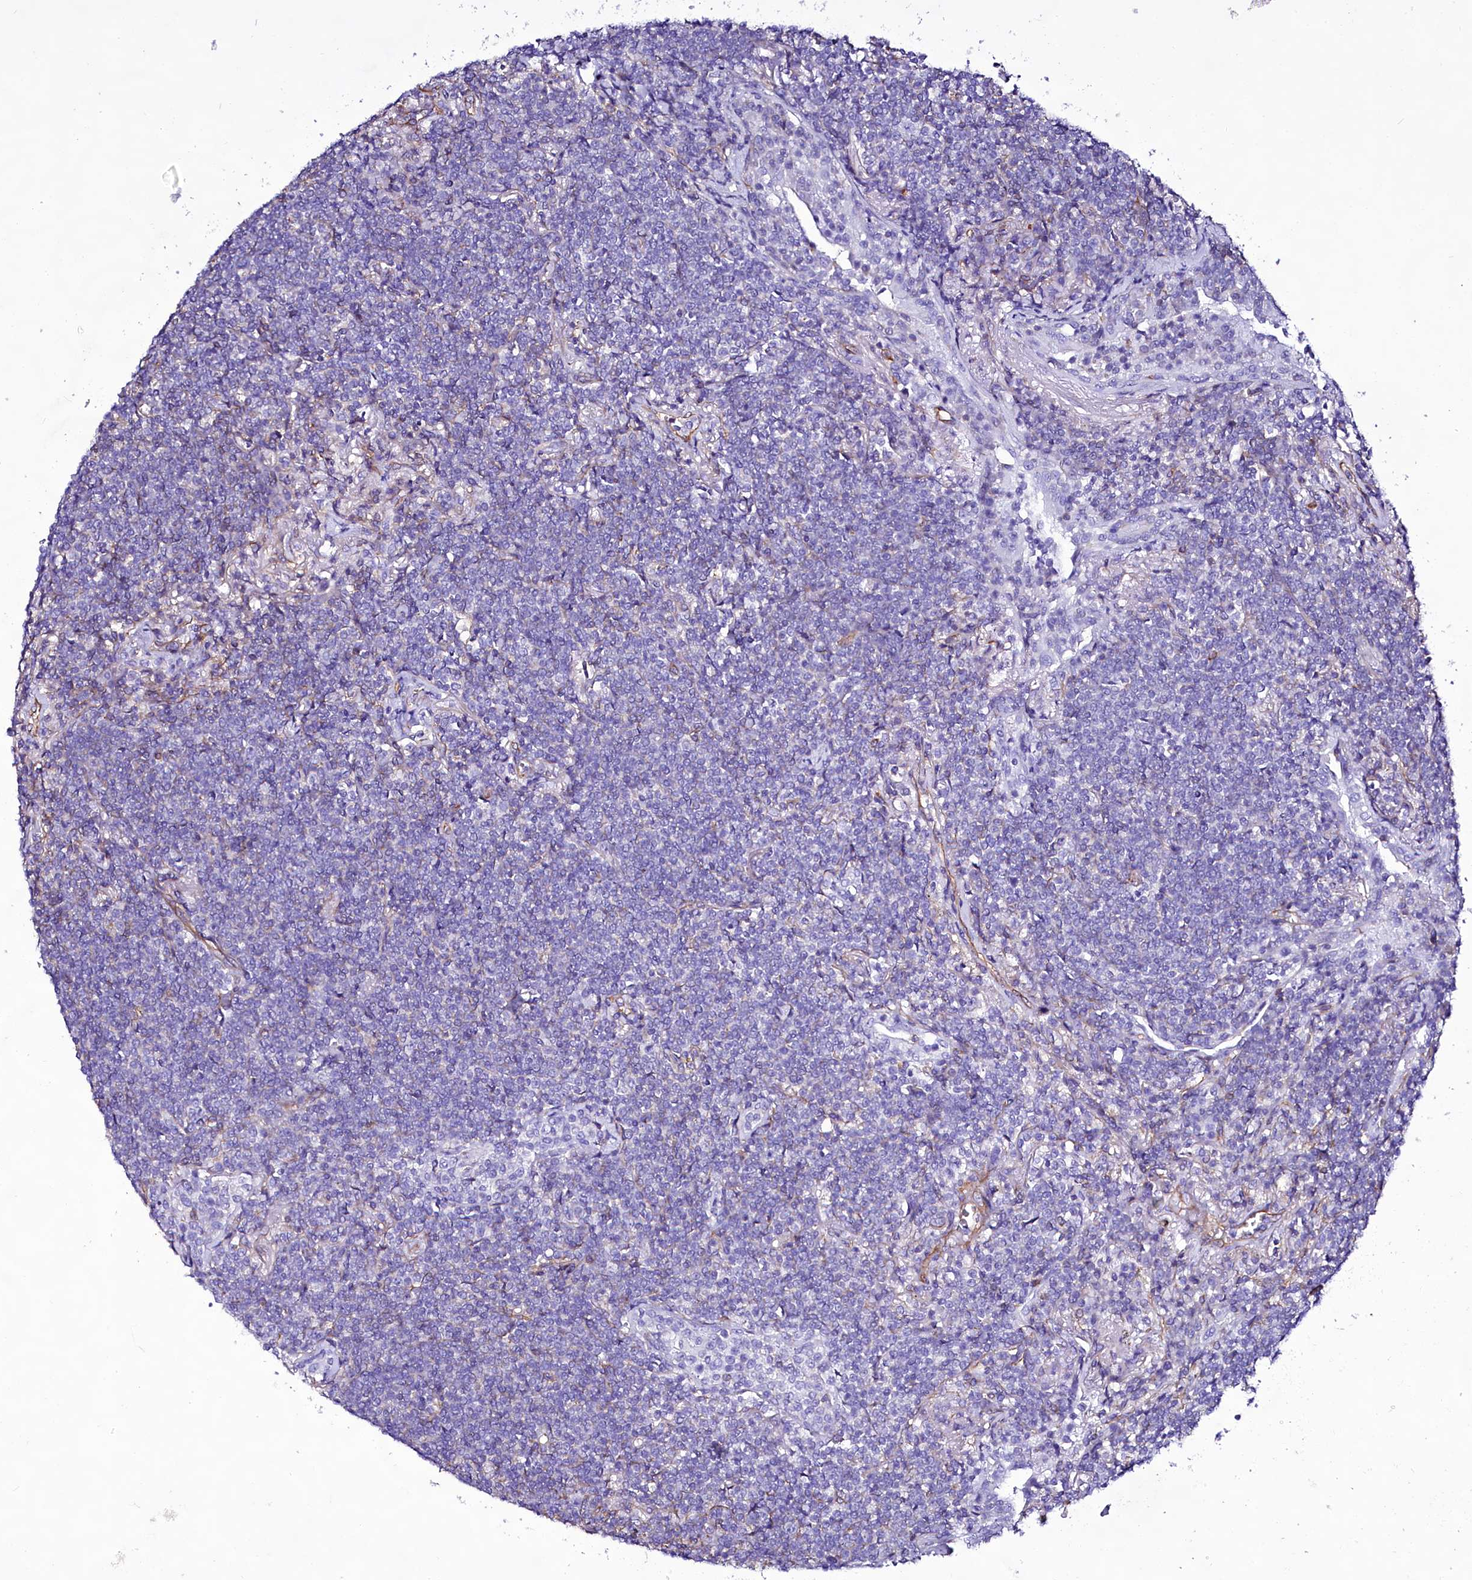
{"staining": {"intensity": "negative", "quantity": "none", "location": "none"}, "tissue": "lymphoma", "cell_type": "Tumor cells", "image_type": "cancer", "snomed": [{"axis": "morphology", "description": "Malignant lymphoma, non-Hodgkin's type, Low grade"}, {"axis": "topography", "description": "Lung"}], "caption": "An immunohistochemistry (IHC) histopathology image of low-grade malignant lymphoma, non-Hodgkin's type is shown. There is no staining in tumor cells of low-grade malignant lymphoma, non-Hodgkin's type. (Brightfield microscopy of DAB (3,3'-diaminobenzidine) immunohistochemistry (IHC) at high magnification).", "gene": "CD99", "patient": {"sex": "female", "age": 71}}